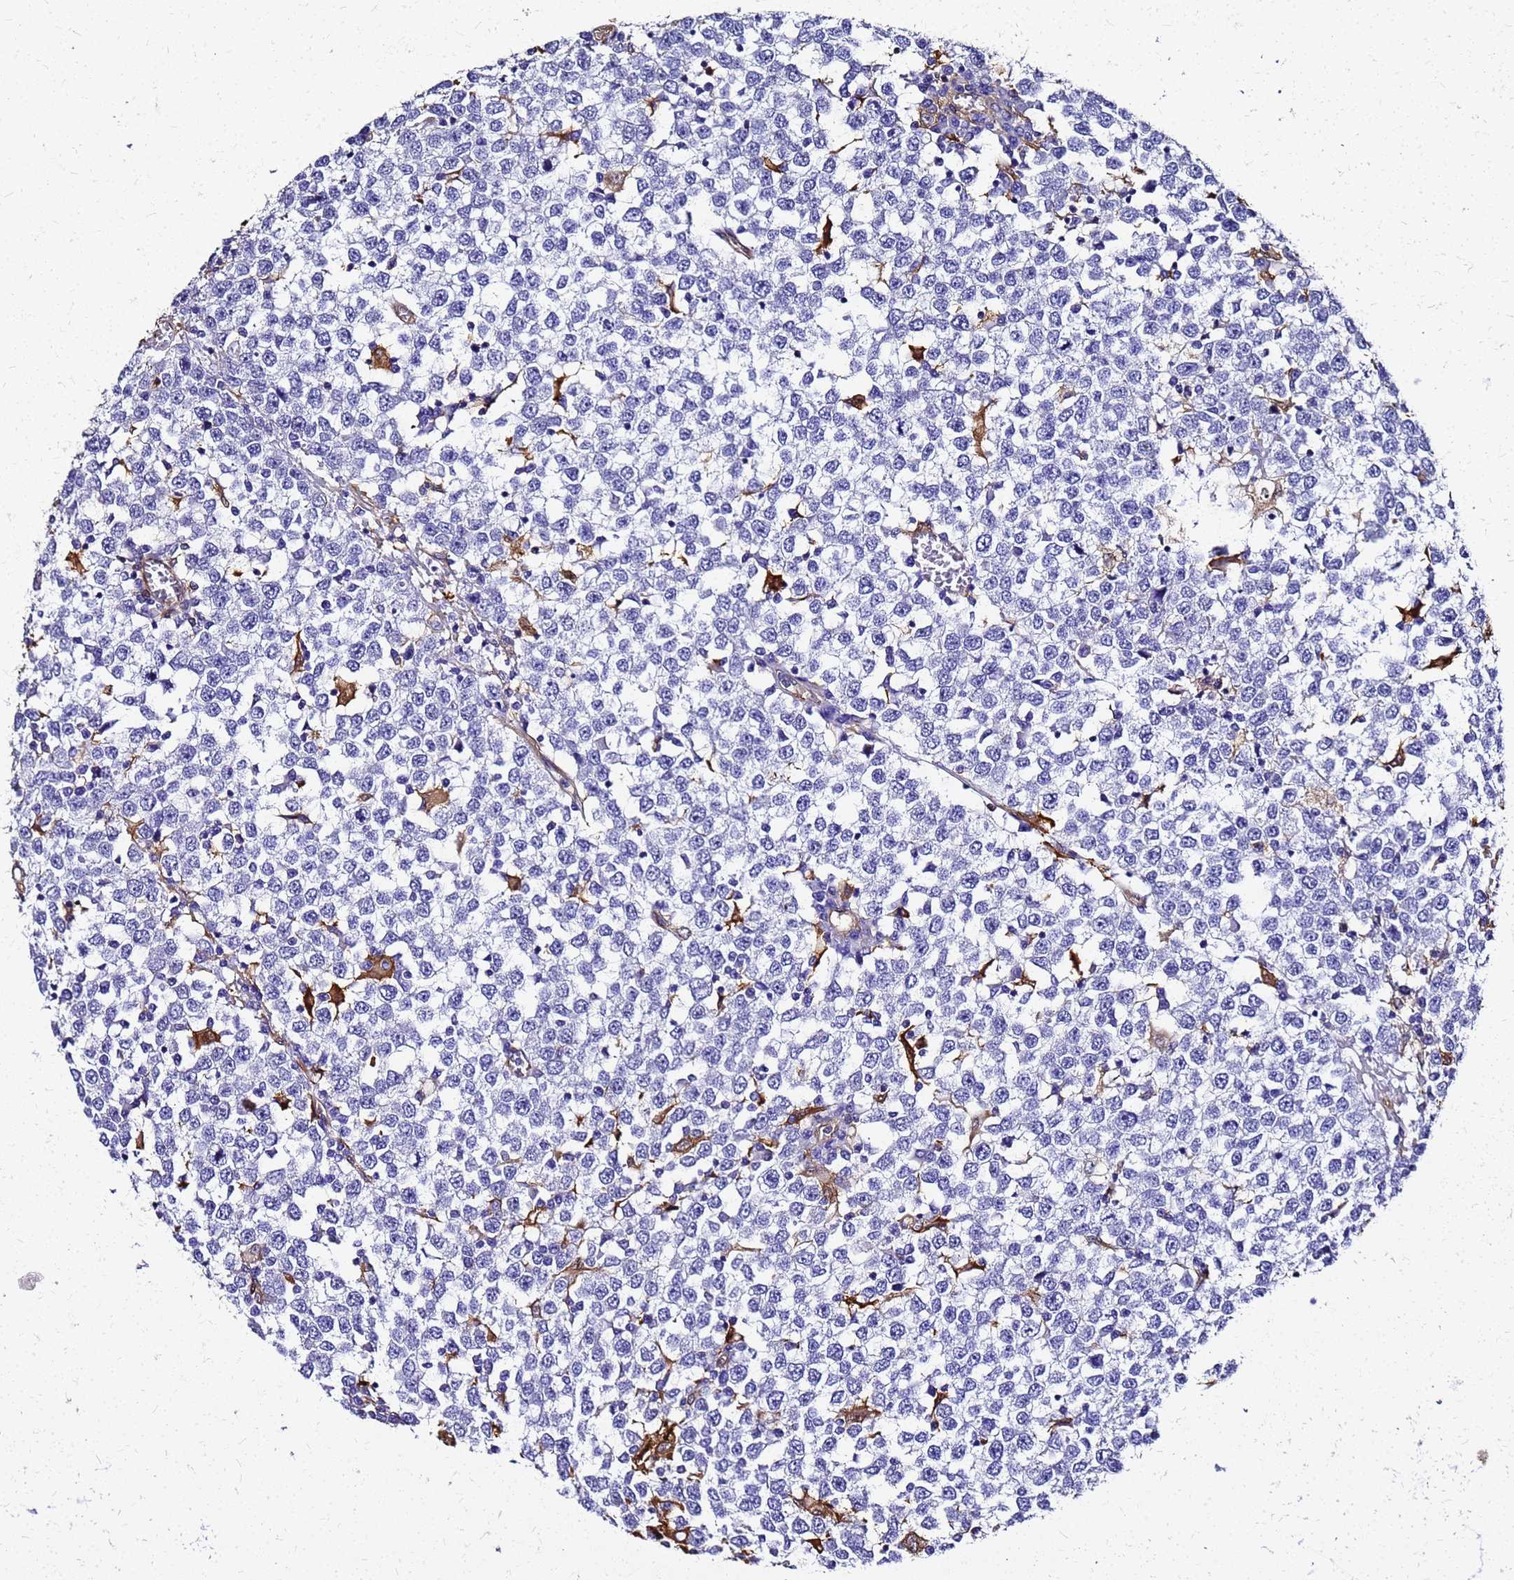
{"staining": {"intensity": "negative", "quantity": "none", "location": "none"}, "tissue": "testis cancer", "cell_type": "Tumor cells", "image_type": "cancer", "snomed": [{"axis": "morphology", "description": "Seminoma, NOS"}, {"axis": "topography", "description": "Testis"}], "caption": "This is an immunohistochemistry (IHC) micrograph of seminoma (testis). There is no staining in tumor cells.", "gene": "S100A11", "patient": {"sex": "male", "age": 65}}